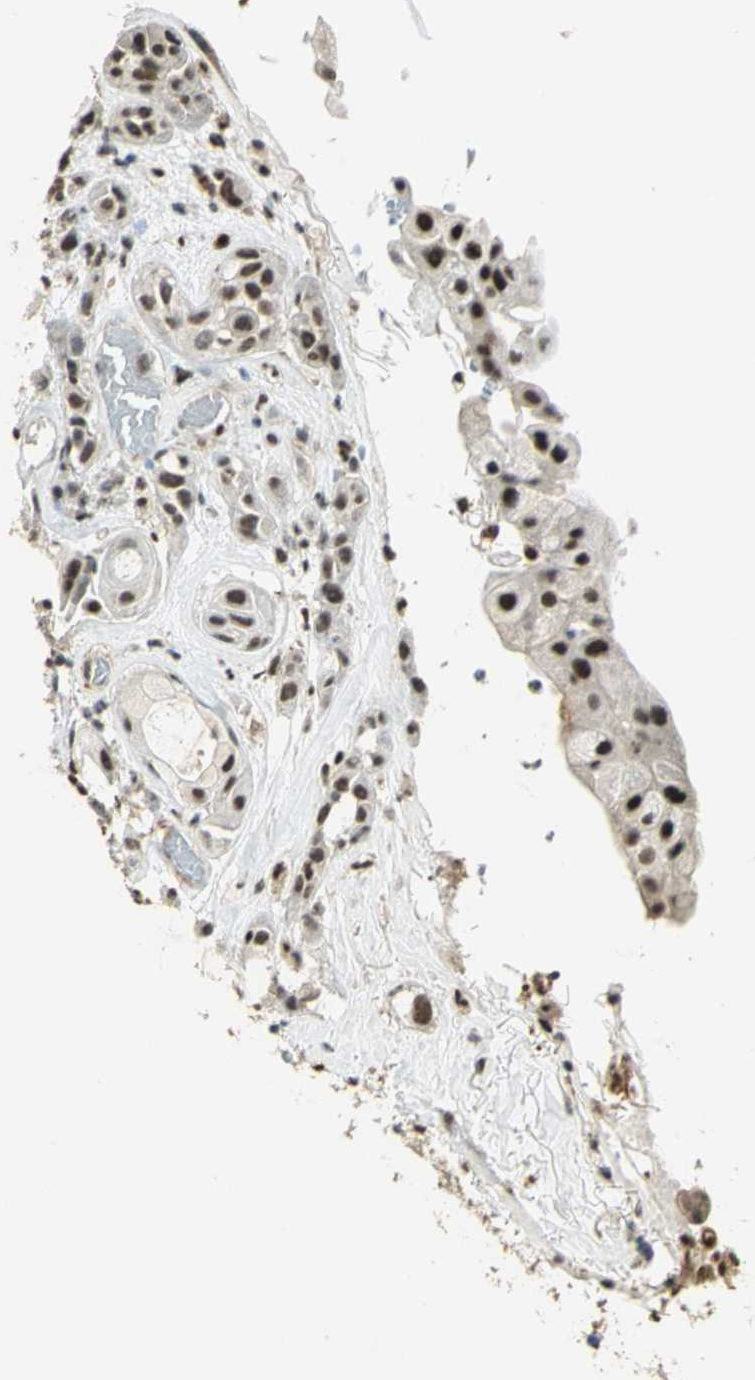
{"staining": {"intensity": "moderate", "quantity": "25%-75%", "location": "nuclear"}, "tissue": "head and neck cancer", "cell_type": "Tumor cells", "image_type": "cancer", "snomed": [{"axis": "morphology", "description": "Squamous cell carcinoma, NOS"}, {"axis": "topography", "description": "Head-Neck"}], "caption": "Moderate nuclear protein expression is identified in about 25%-75% of tumor cells in squamous cell carcinoma (head and neck).", "gene": "ELF1", "patient": {"sex": "male", "age": 62}}